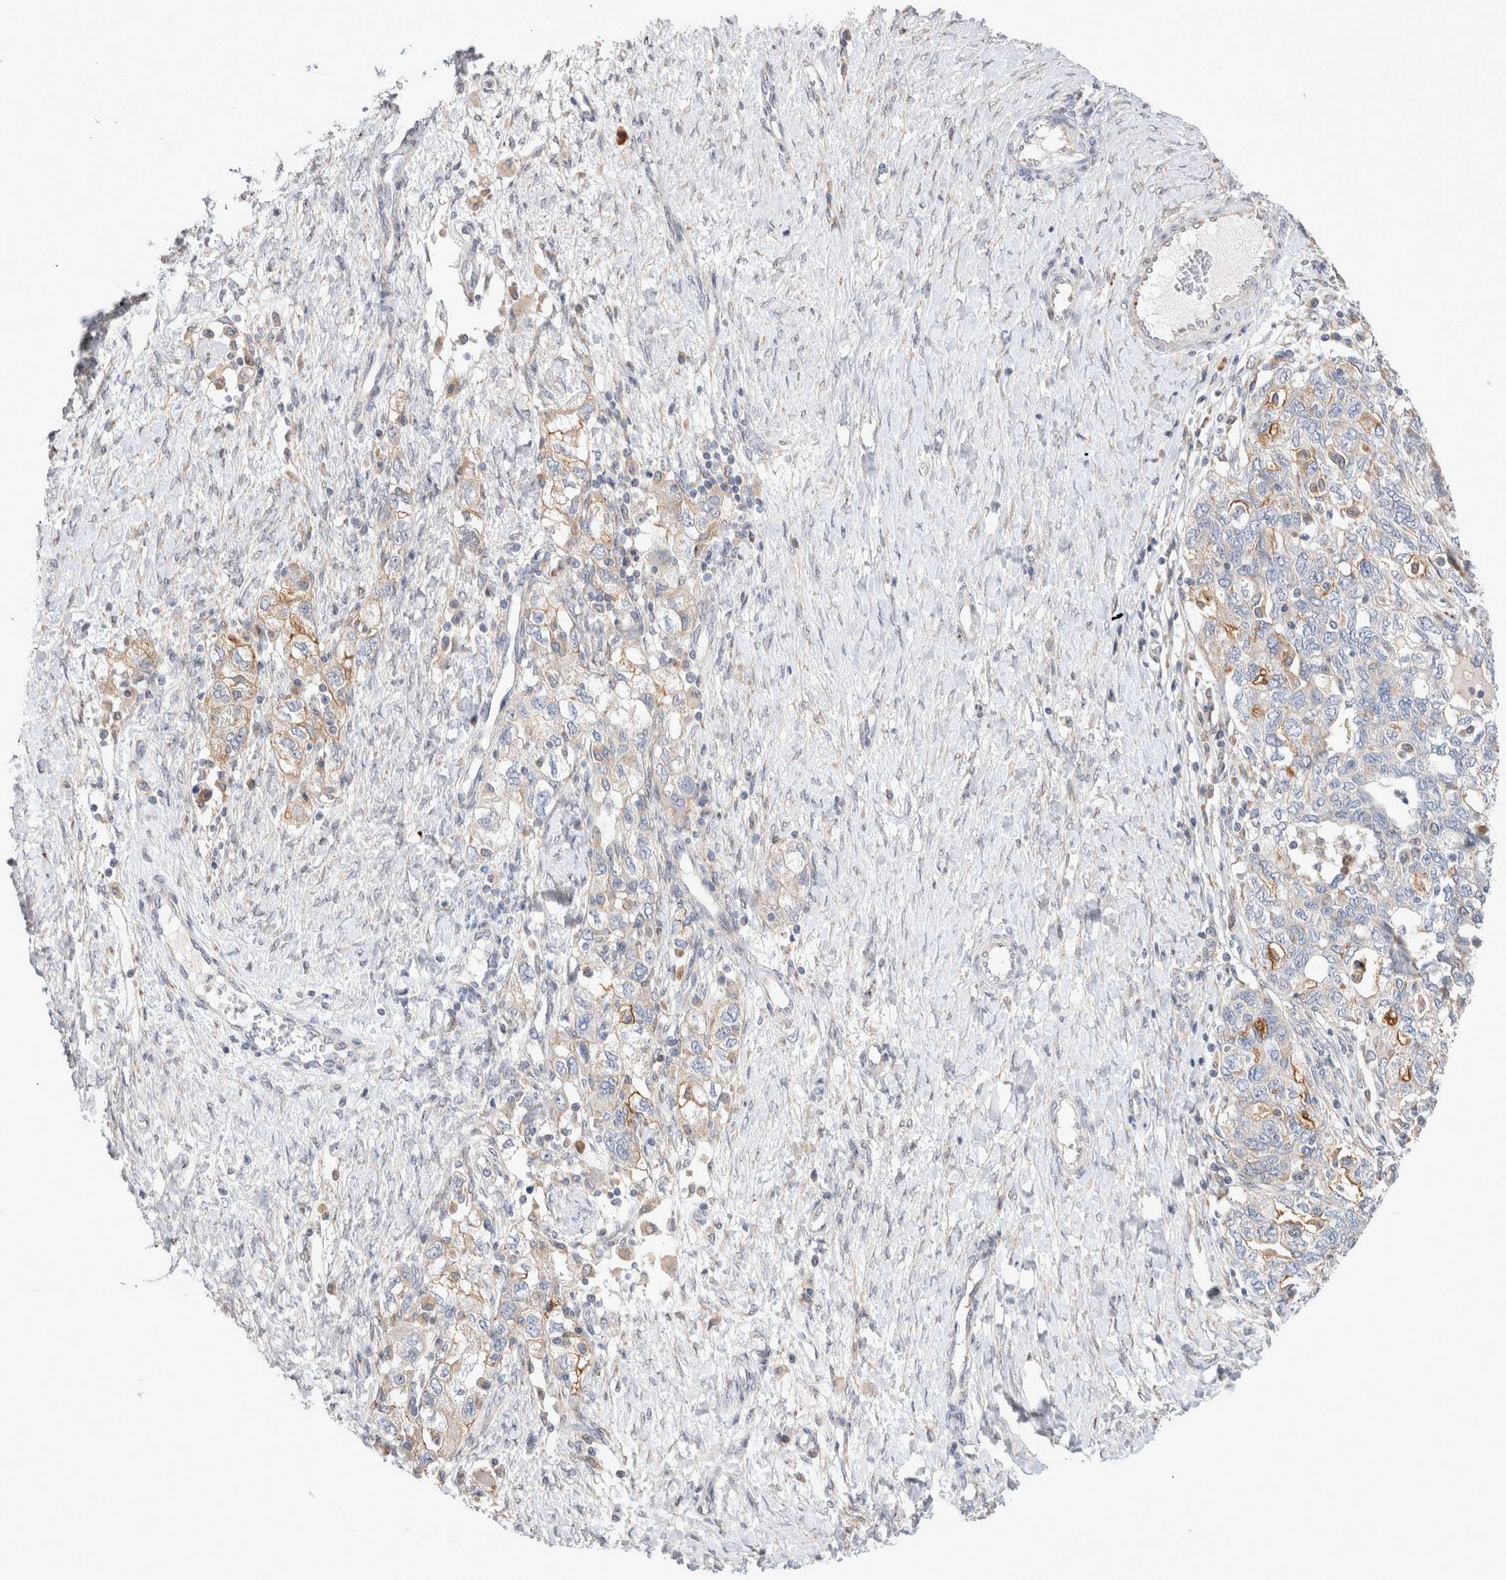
{"staining": {"intensity": "moderate", "quantity": "<25%", "location": "cytoplasmic/membranous"}, "tissue": "ovarian cancer", "cell_type": "Tumor cells", "image_type": "cancer", "snomed": [{"axis": "morphology", "description": "Carcinoma, NOS"}, {"axis": "morphology", "description": "Cystadenocarcinoma, serous, NOS"}, {"axis": "topography", "description": "Ovary"}], "caption": "Immunohistochemical staining of human ovarian cancer (carcinoma) shows low levels of moderate cytoplasmic/membranous expression in about <25% of tumor cells.", "gene": "TRMT9B", "patient": {"sex": "female", "age": 69}}